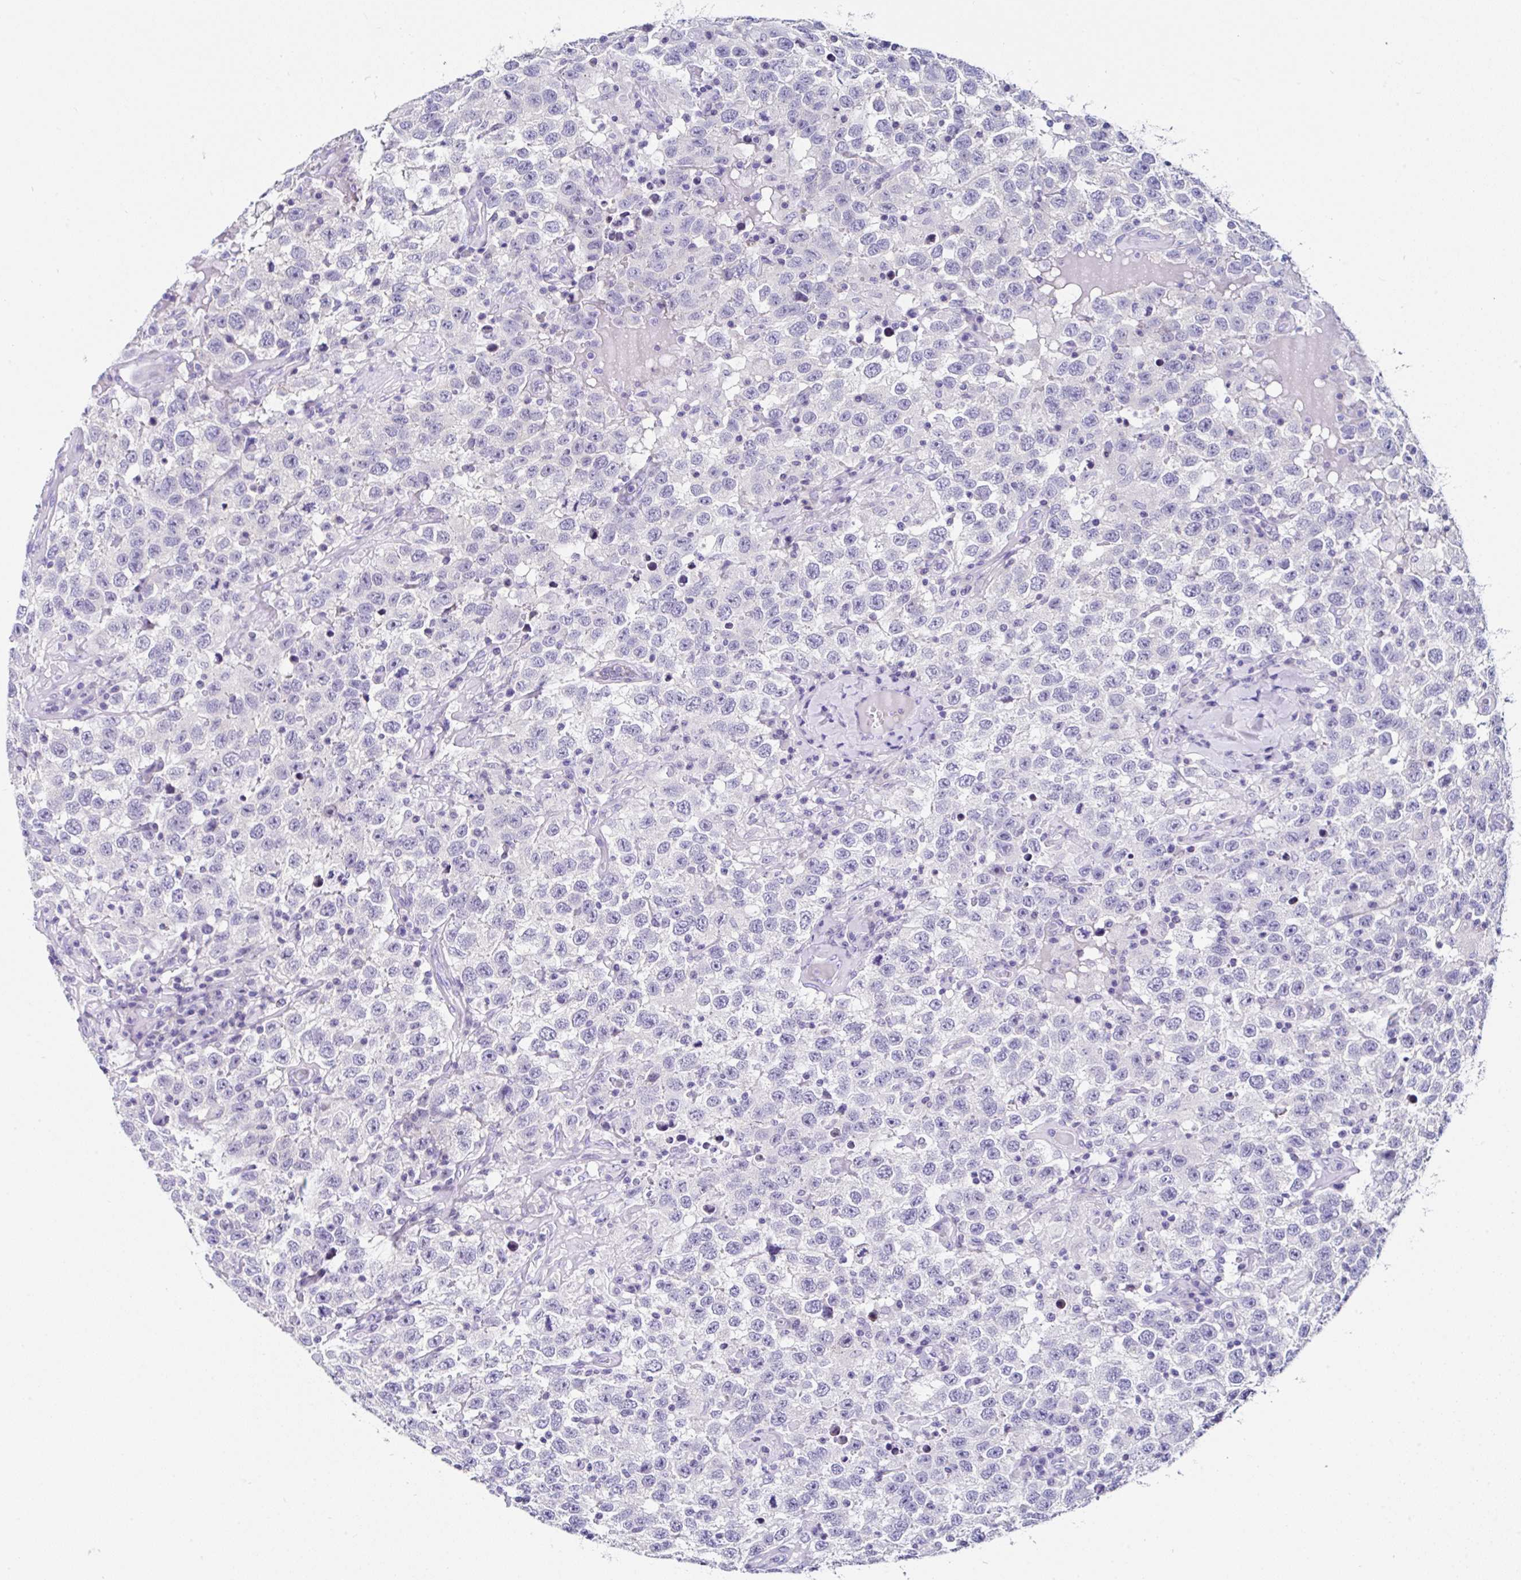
{"staining": {"intensity": "negative", "quantity": "none", "location": "none"}, "tissue": "testis cancer", "cell_type": "Tumor cells", "image_type": "cancer", "snomed": [{"axis": "morphology", "description": "Seminoma, NOS"}, {"axis": "topography", "description": "Testis"}], "caption": "A photomicrograph of human testis cancer is negative for staining in tumor cells. The staining is performed using DAB (3,3'-diaminobenzidine) brown chromogen with nuclei counter-stained in using hematoxylin.", "gene": "UGT3A1", "patient": {"sex": "male", "age": 41}}